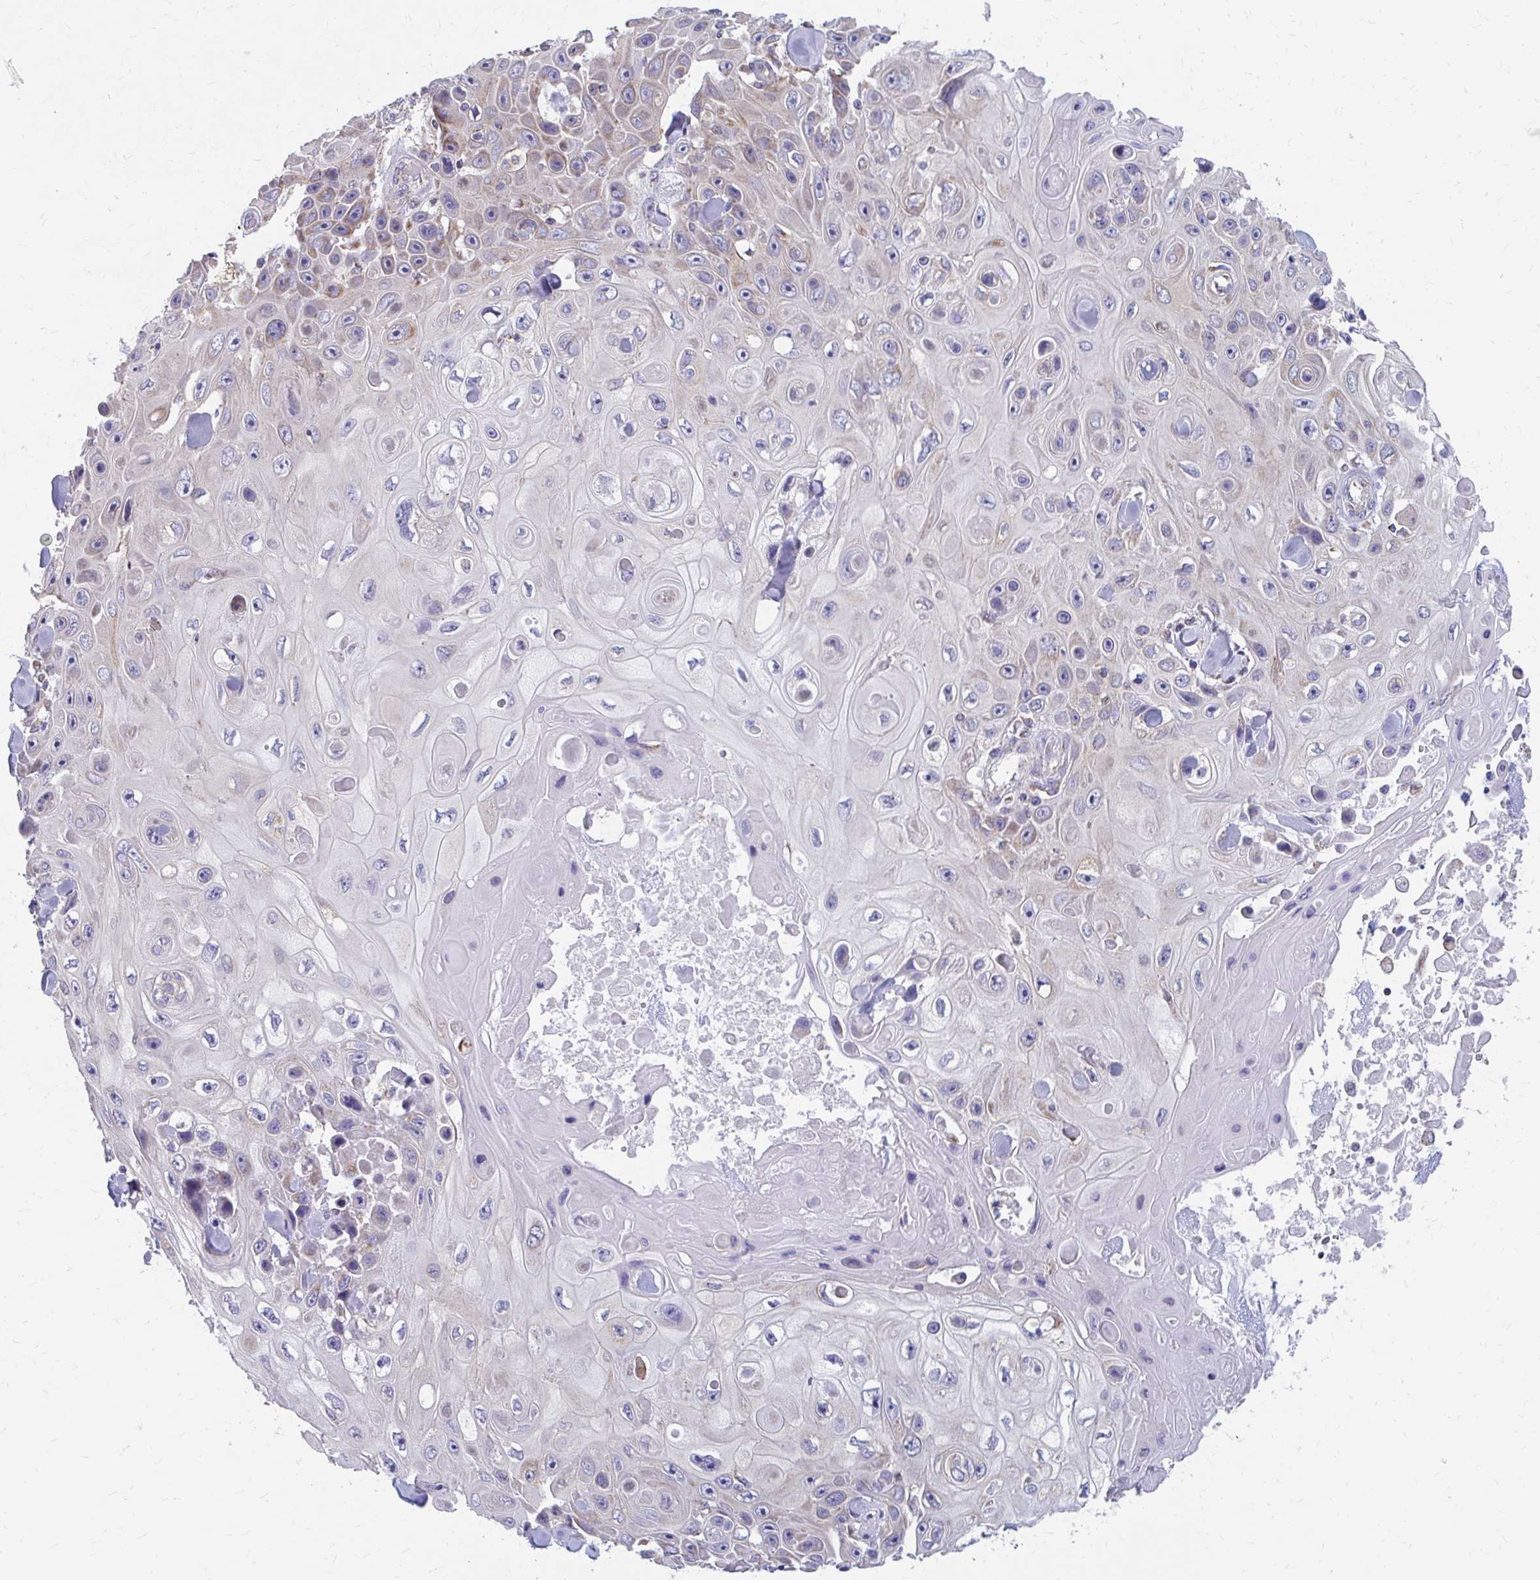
{"staining": {"intensity": "weak", "quantity": "<25%", "location": "cytoplasmic/membranous"}, "tissue": "skin cancer", "cell_type": "Tumor cells", "image_type": "cancer", "snomed": [{"axis": "morphology", "description": "Squamous cell carcinoma, NOS"}, {"axis": "topography", "description": "Skin"}], "caption": "Immunohistochemistry (IHC) of skin cancer displays no expression in tumor cells.", "gene": "RCC1L", "patient": {"sex": "male", "age": 82}}